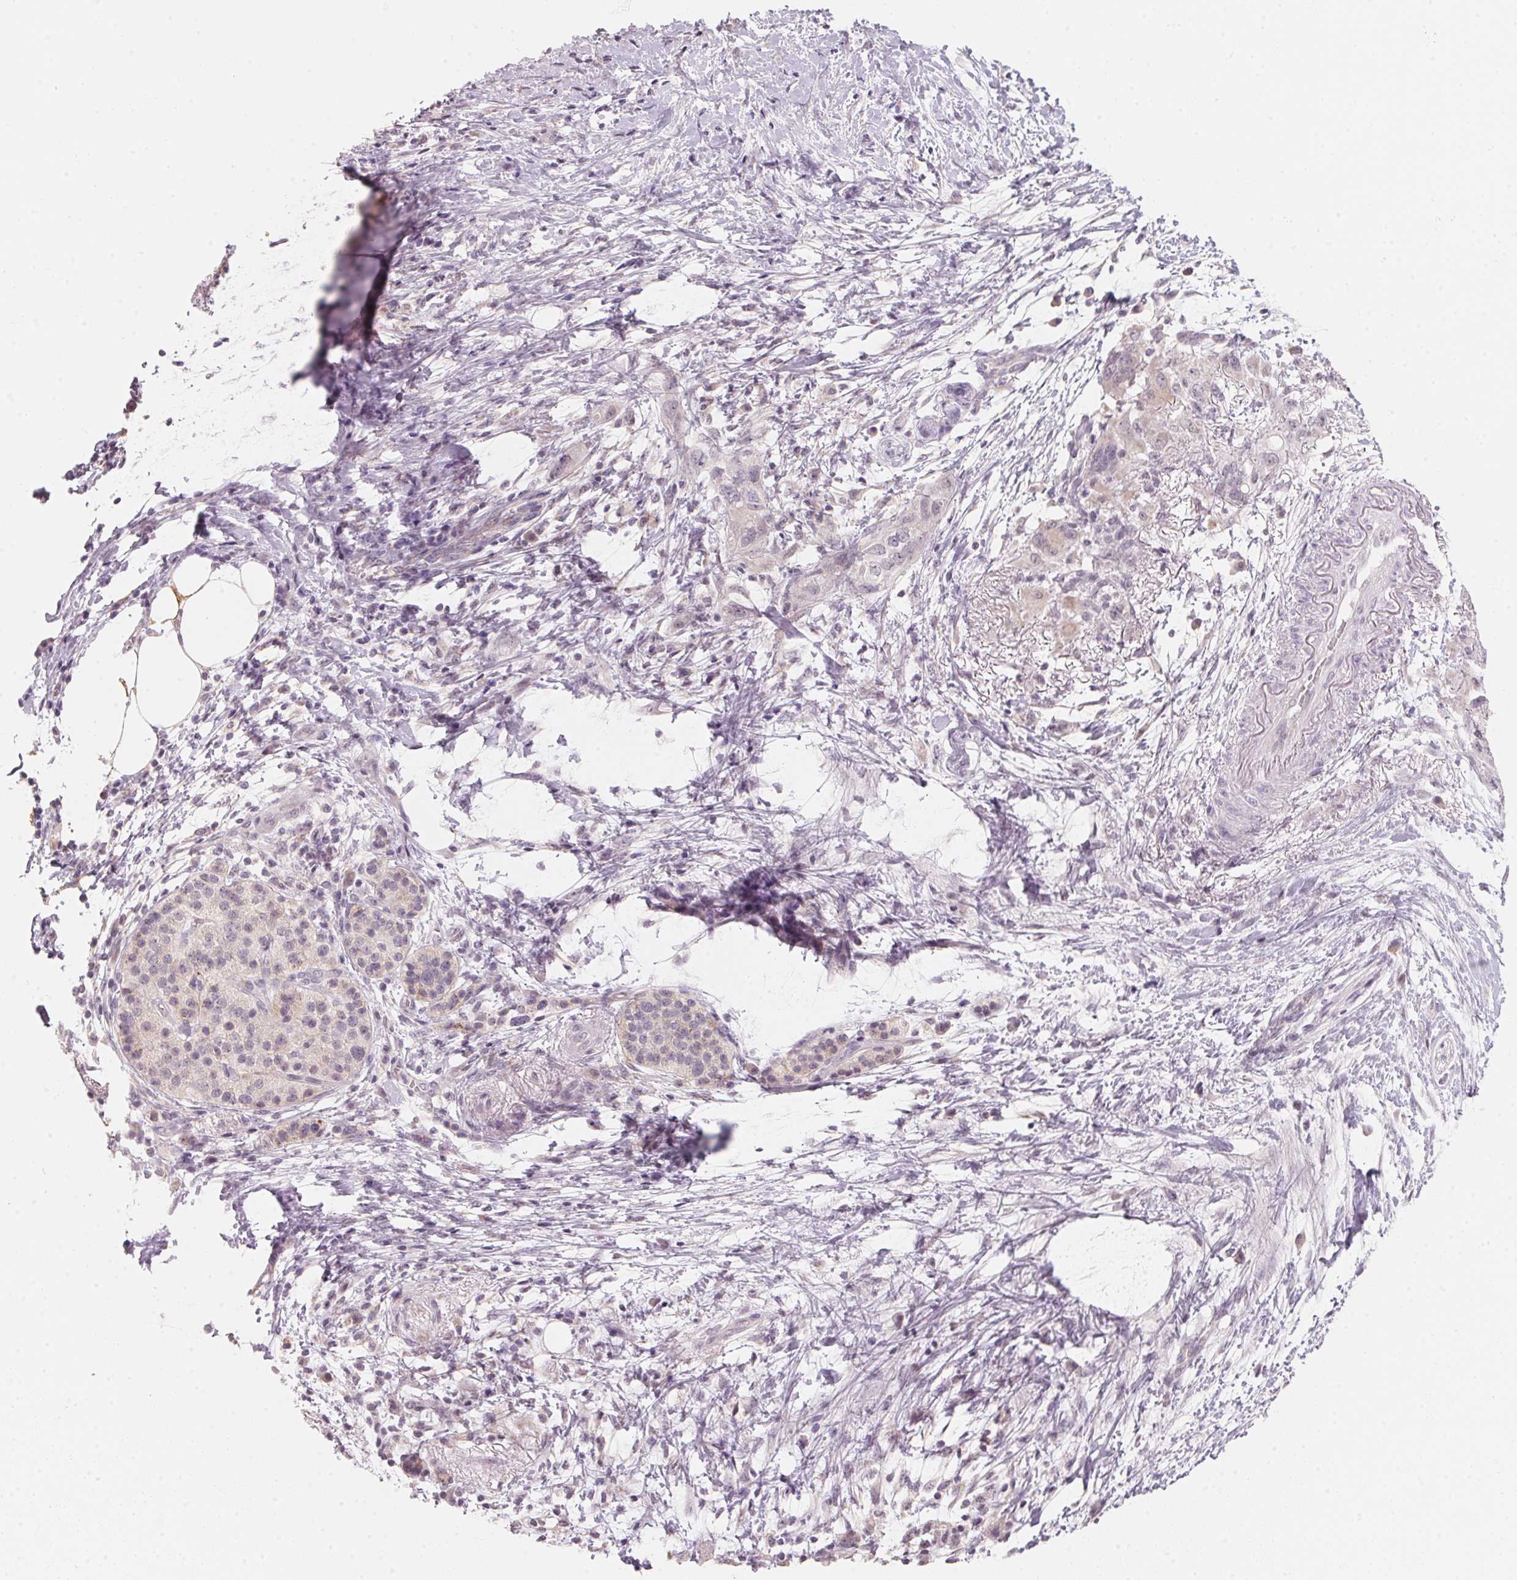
{"staining": {"intensity": "negative", "quantity": "none", "location": "none"}, "tissue": "pancreatic cancer", "cell_type": "Tumor cells", "image_type": "cancer", "snomed": [{"axis": "morphology", "description": "Adenocarcinoma, NOS"}, {"axis": "topography", "description": "Pancreas"}], "caption": "High power microscopy micrograph of an immunohistochemistry histopathology image of adenocarcinoma (pancreatic), revealing no significant staining in tumor cells.", "gene": "ANKRD31", "patient": {"sex": "female", "age": 72}}